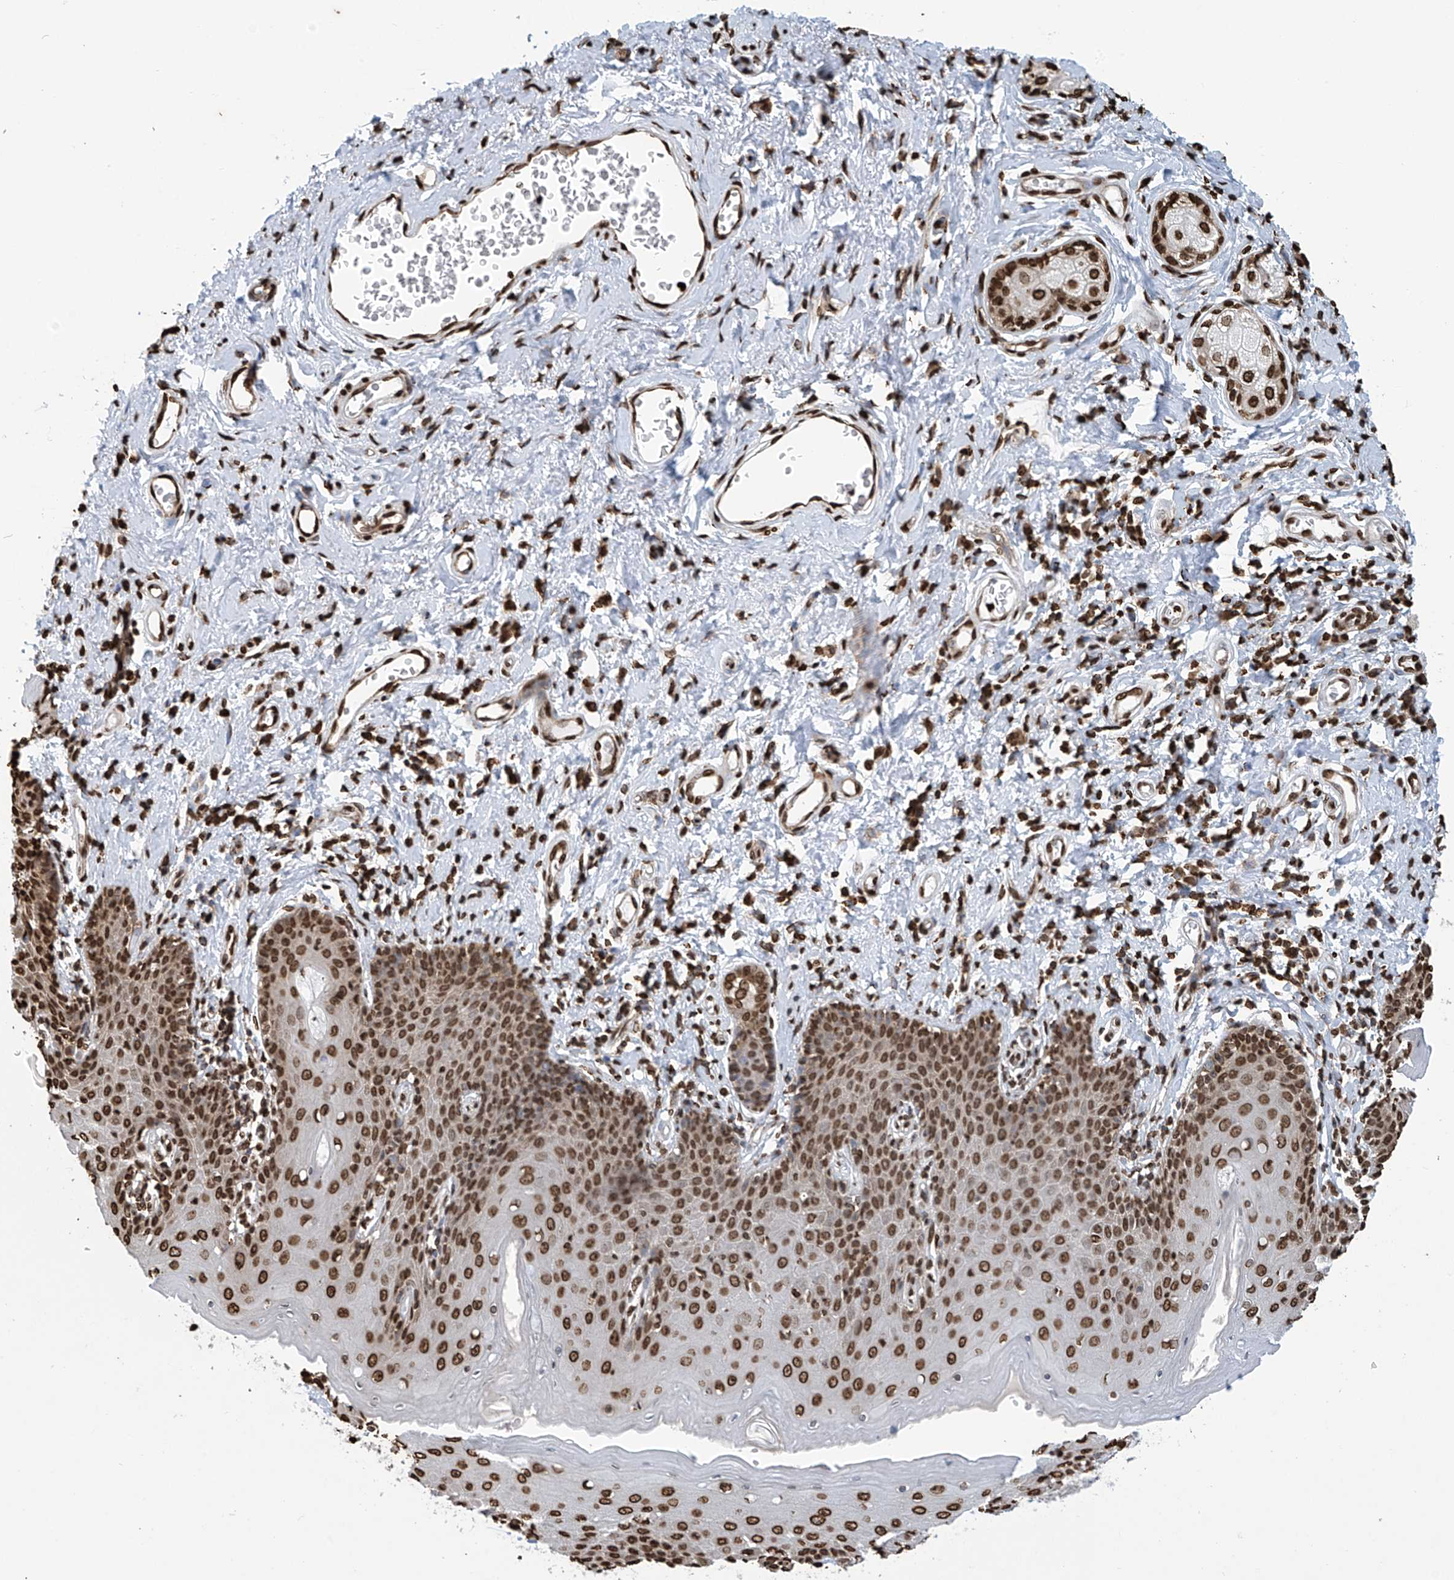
{"staining": {"intensity": "strong", "quantity": ">75%", "location": "nuclear"}, "tissue": "skin", "cell_type": "Epidermal cells", "image_type": "normal", "snomed": [{"axis": "morphology", "description": "Normal tissue, NOS"}, {"axis": "topography", "description": "Vulva"}], "caption": "Protein staining of normal skin reveals strong nuclear expression in about >75% of epidermal cells. (DAB (3,3'-diaminobenzidine) IHC with brightfield microscopy, high magnification).", "gene": "DPPA2", "patient": {"sex": "female", "age": 66}}